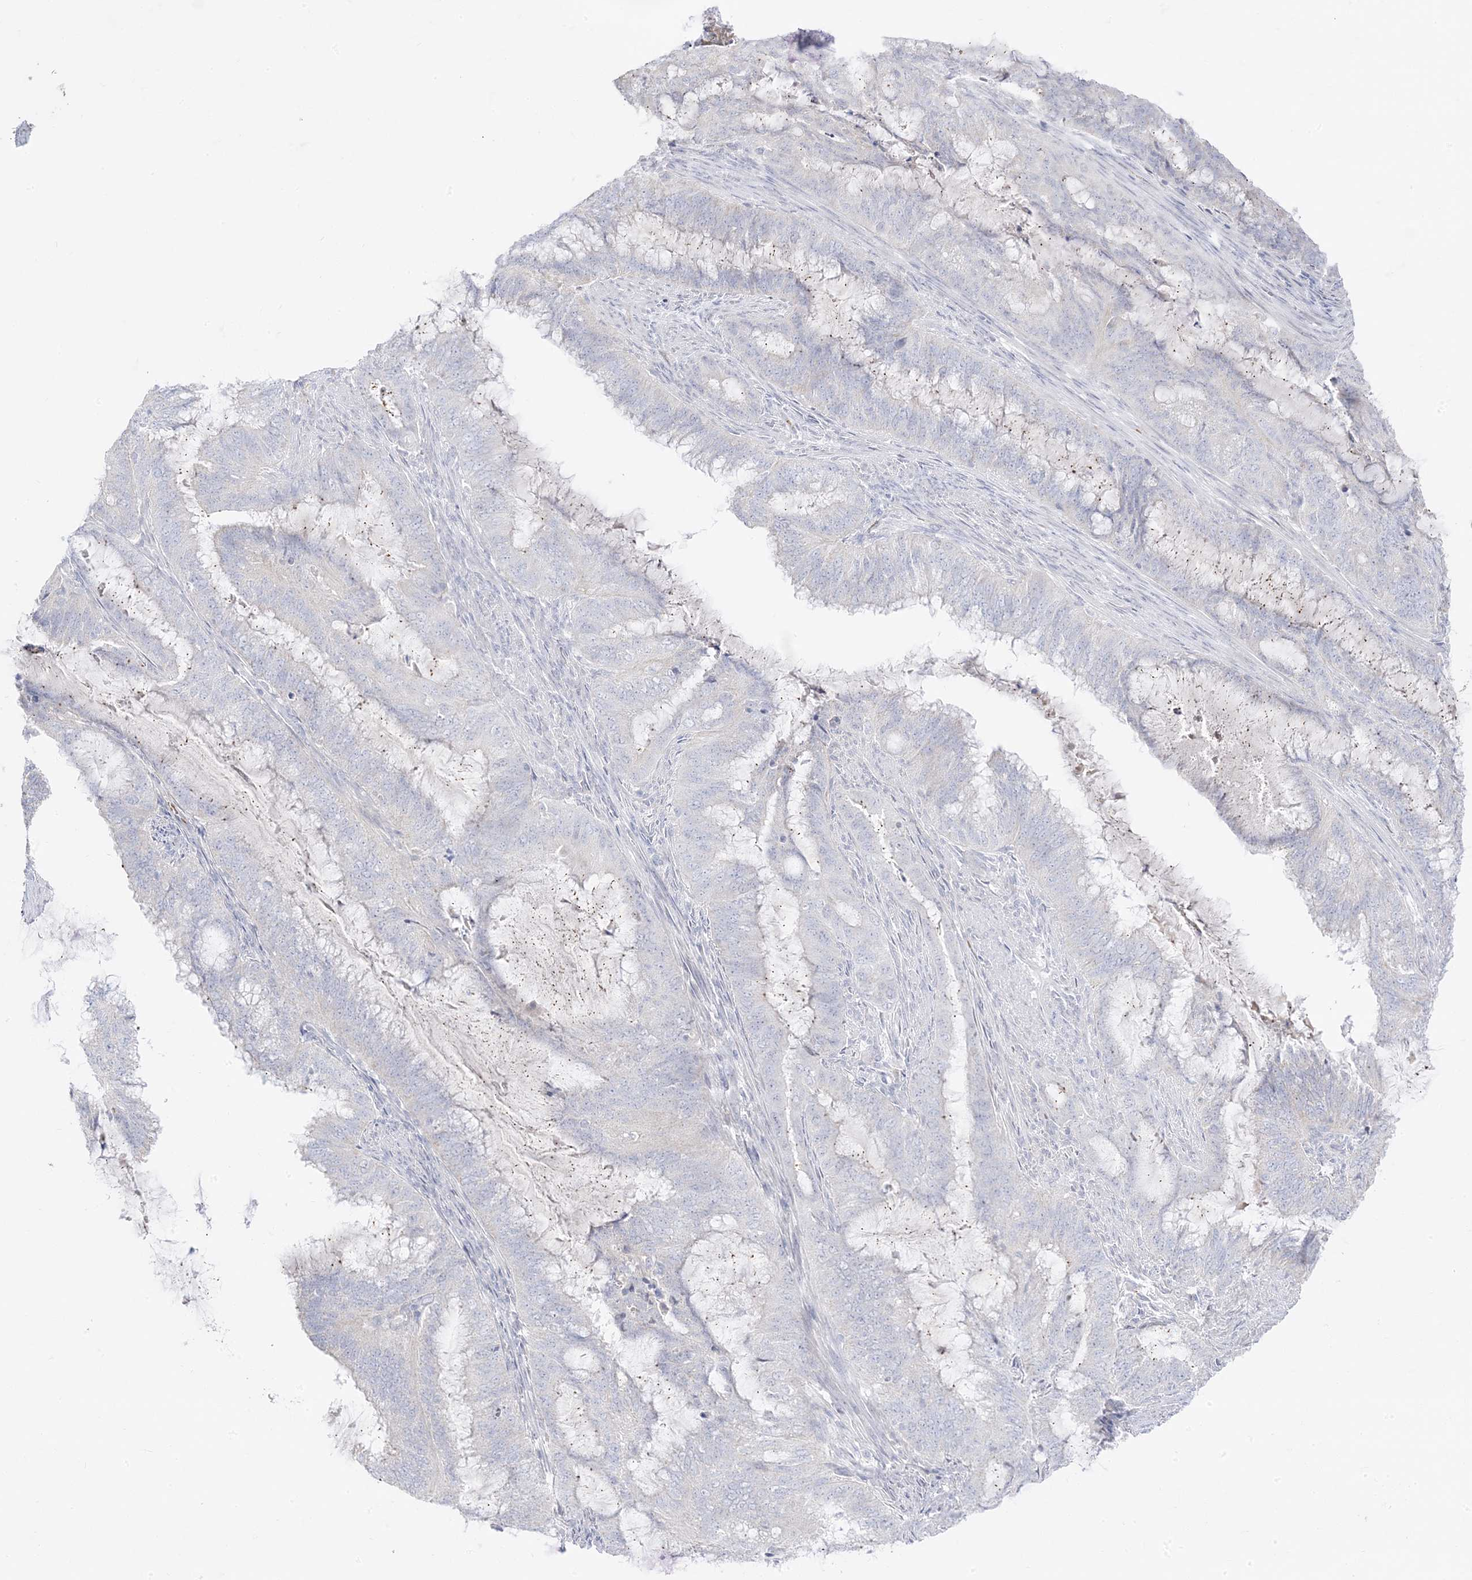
{"staining": {"intensity": "negative", "quantity": "none", "location": "none"}, "tissue": "endometrial cancer", "cell_type": "Tumor cells", "image_type": "cancer", "snomed": [{"axis": "morphology", "description": "Adenocarcinoma, NOS"}, {"axis": "topography", "description": "Endometrium"}], "caption": "Protein analysis of endometrial cancer shows no significant staining in tumor cells.", "gene": "TRANK1", "patient": {"sex": "female", "age": 51}}